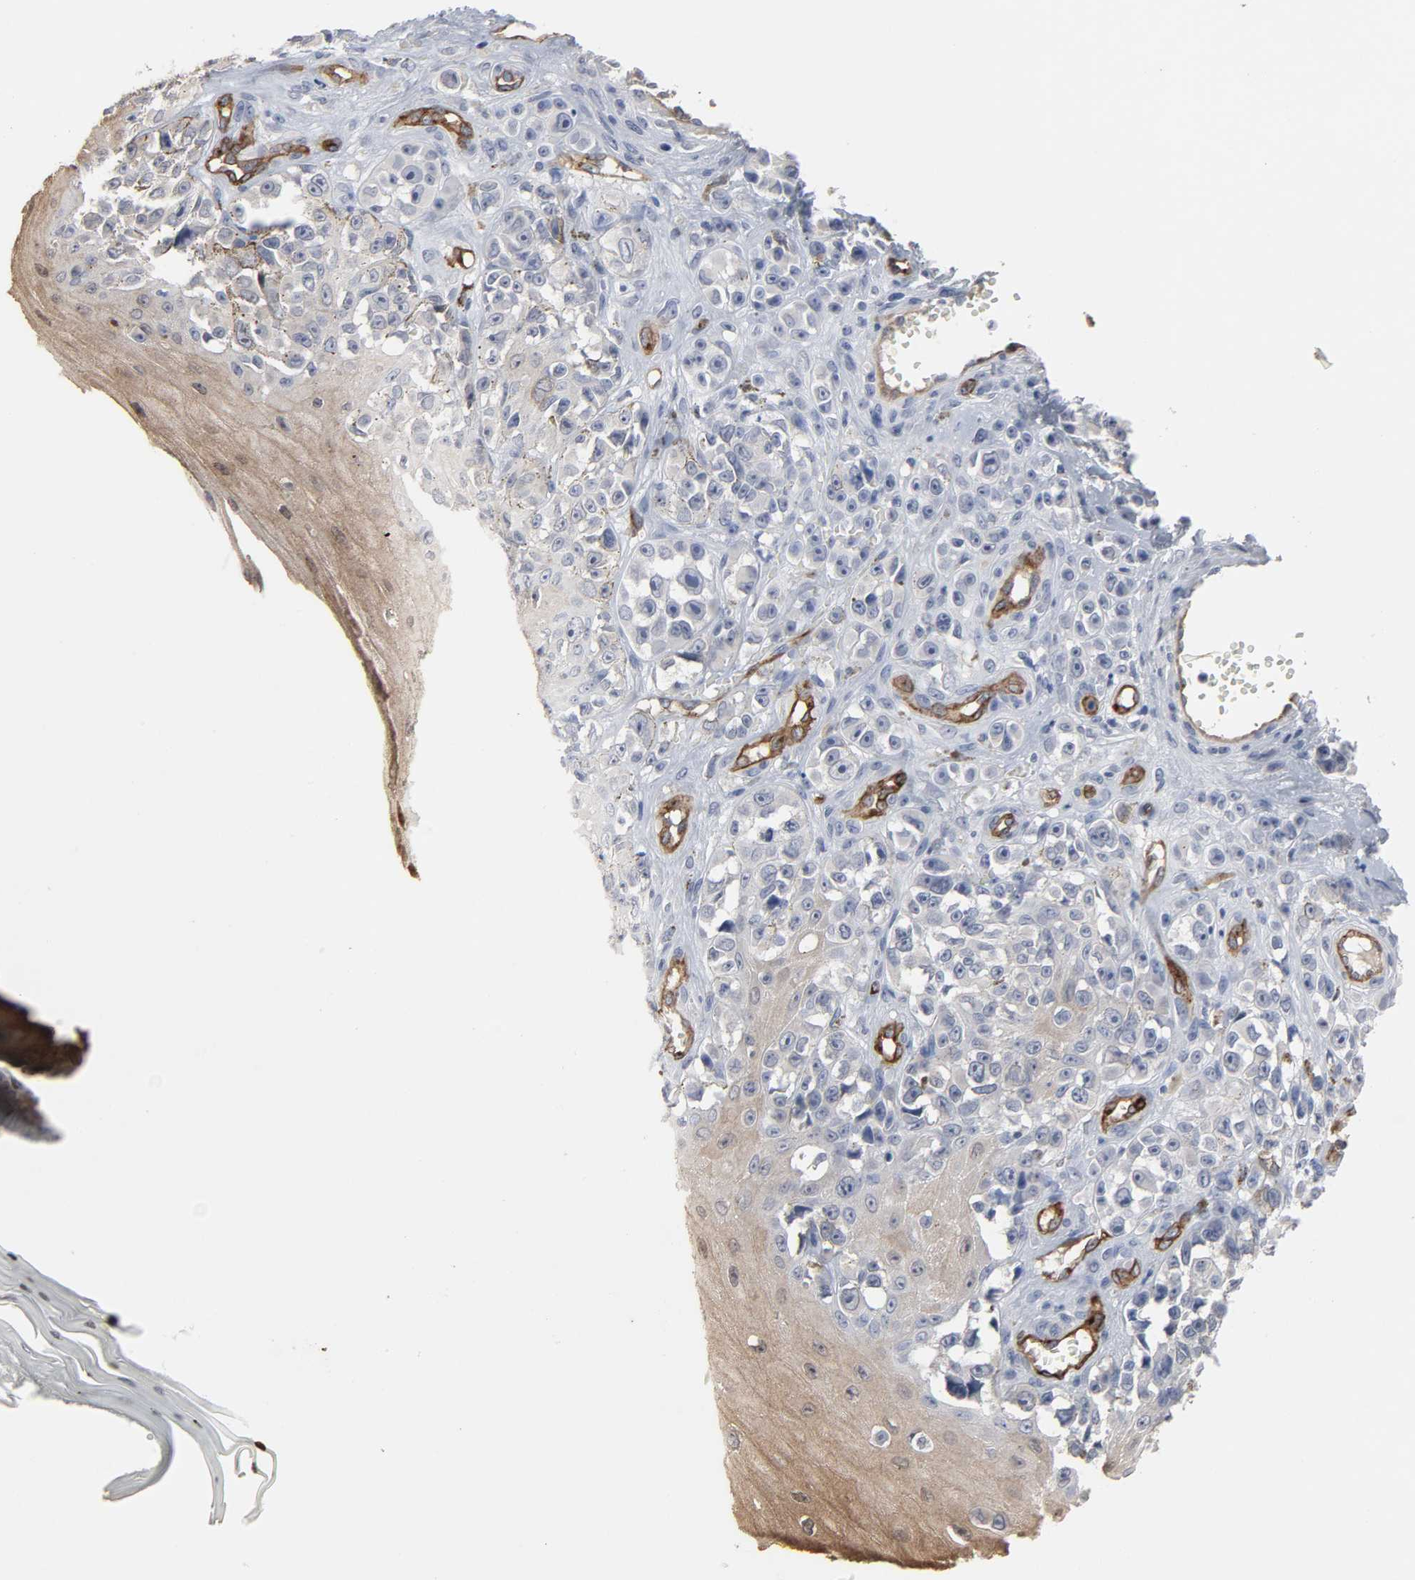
{"staining": {"intensity": "negative", "quantity": "none", "location": "none"}, "tissue": "melanoma", "cell_type": "Tumor cells", "image_type": "cancer", "snomed": [{"axis": "morphology", "description": "Malignant melanoma, NOS"}, {"axis": "topography", "description": "Skin"}], "caption": "Immunohistochemical staining of human malignant melanoma reveals no significant expression in tumor cells. Nuclei are stained in blue.", "gene": "KDR", "patient": {"sex": "female", "age": 82}}